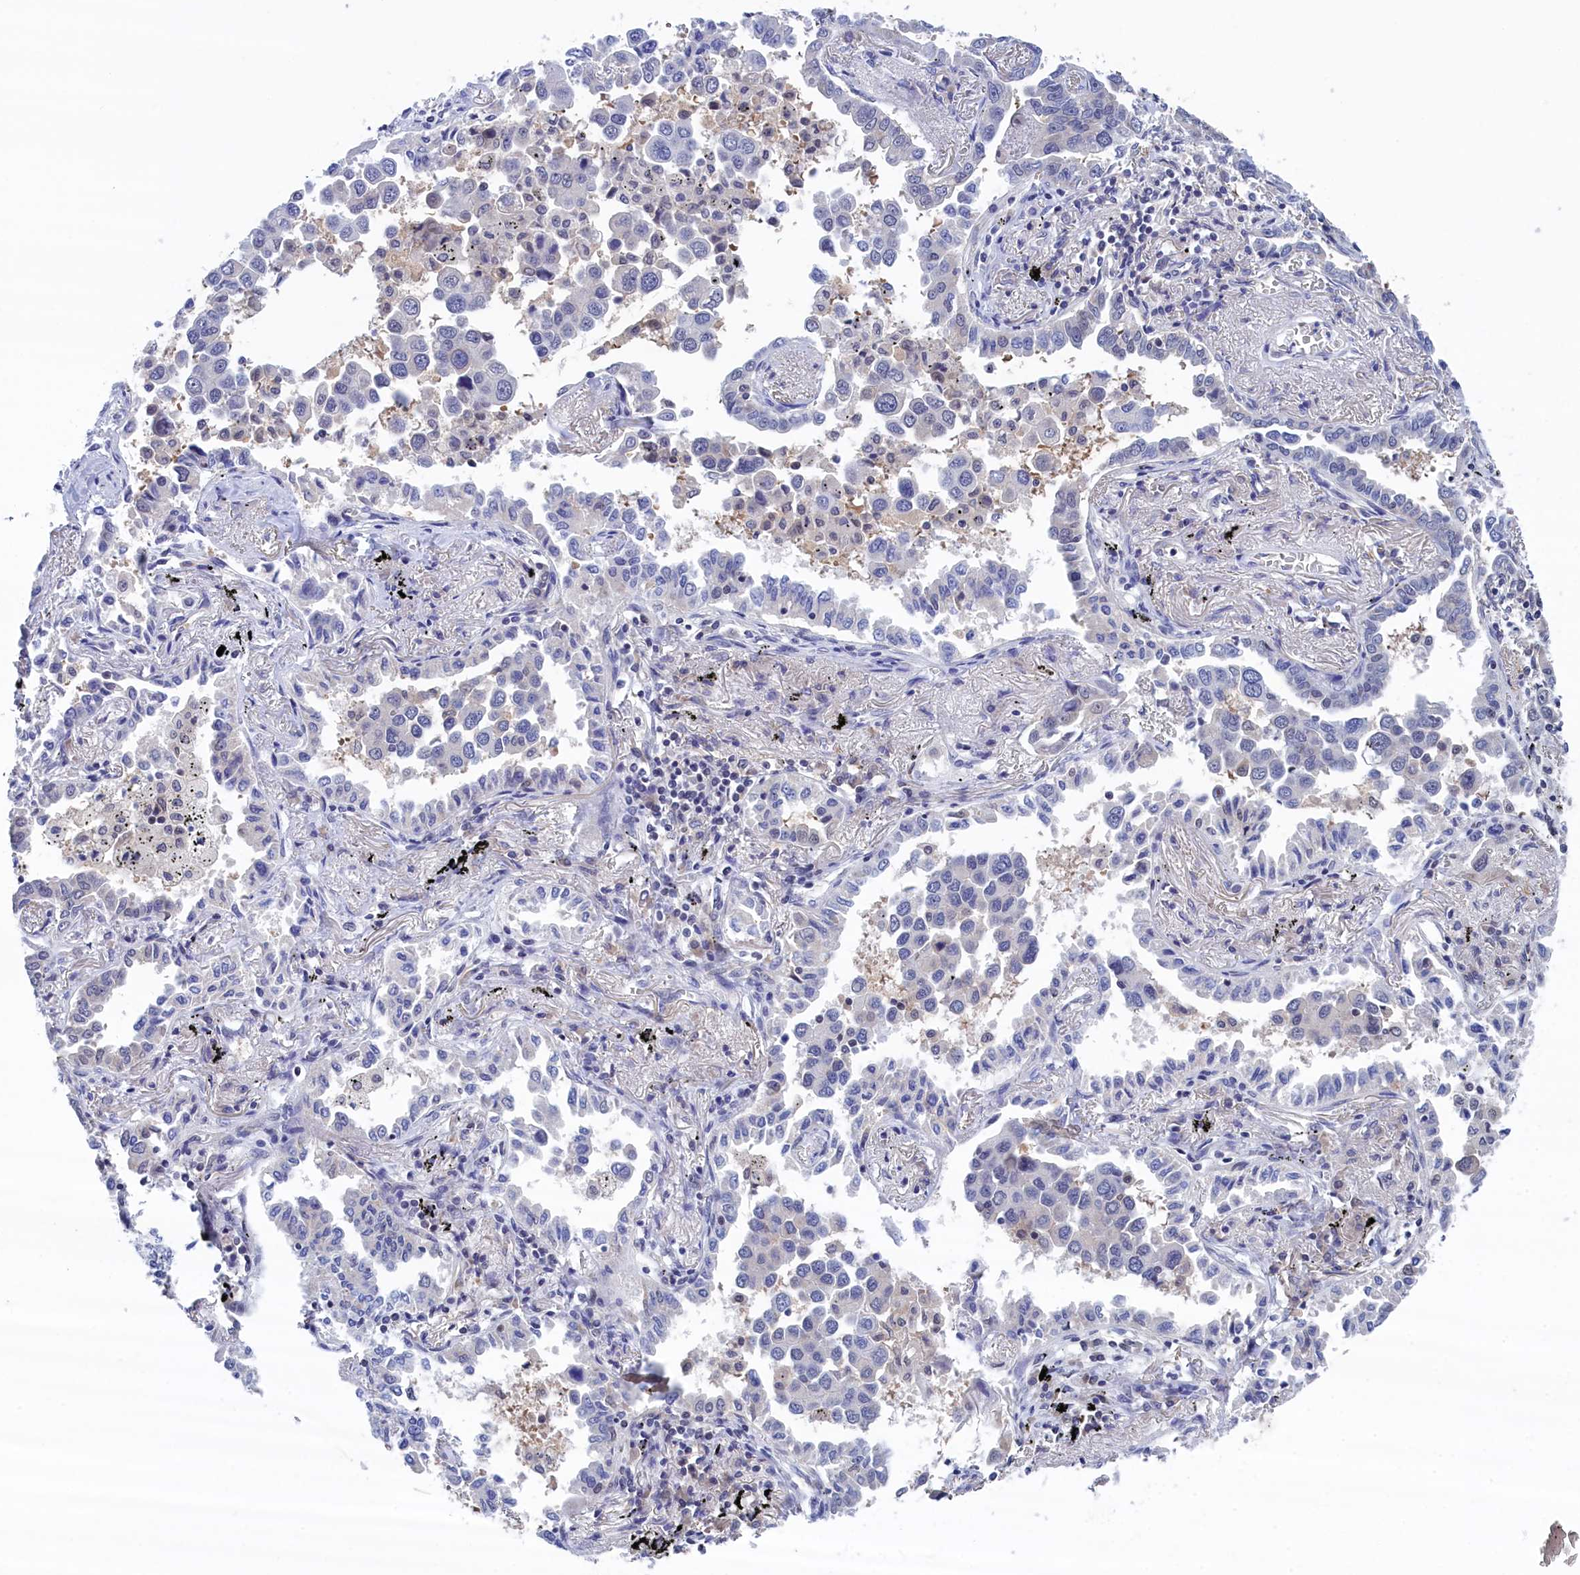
{"staining": {"intensity": "negative", "quantity": "none", "location": "none"}, "tissue": "lung cancer", "cell_type": "Tumor cells", "image_type": "cancer", "snomed": [{"axis": "morphology", "description": "Adenocarcinoma, NOS"}, {"axis": "topography", "description": "Lung"}], "caption": "Immunohistochemistry (IHC) photomicrograph of neoplastic tissue: human lung adenocarcinoma stained with DAB (3,3'-diaminobenzidine) reveals no significant protein staining in tumor cells. Brightfield microscopy of immunohistochemistry stained with DAB (3,3'-diaminobenzidine) (brown) and hematoxylin (blue), captured at high magnification.", "gene": "PGP", "patient": {"sex": "male", "age": 67}}